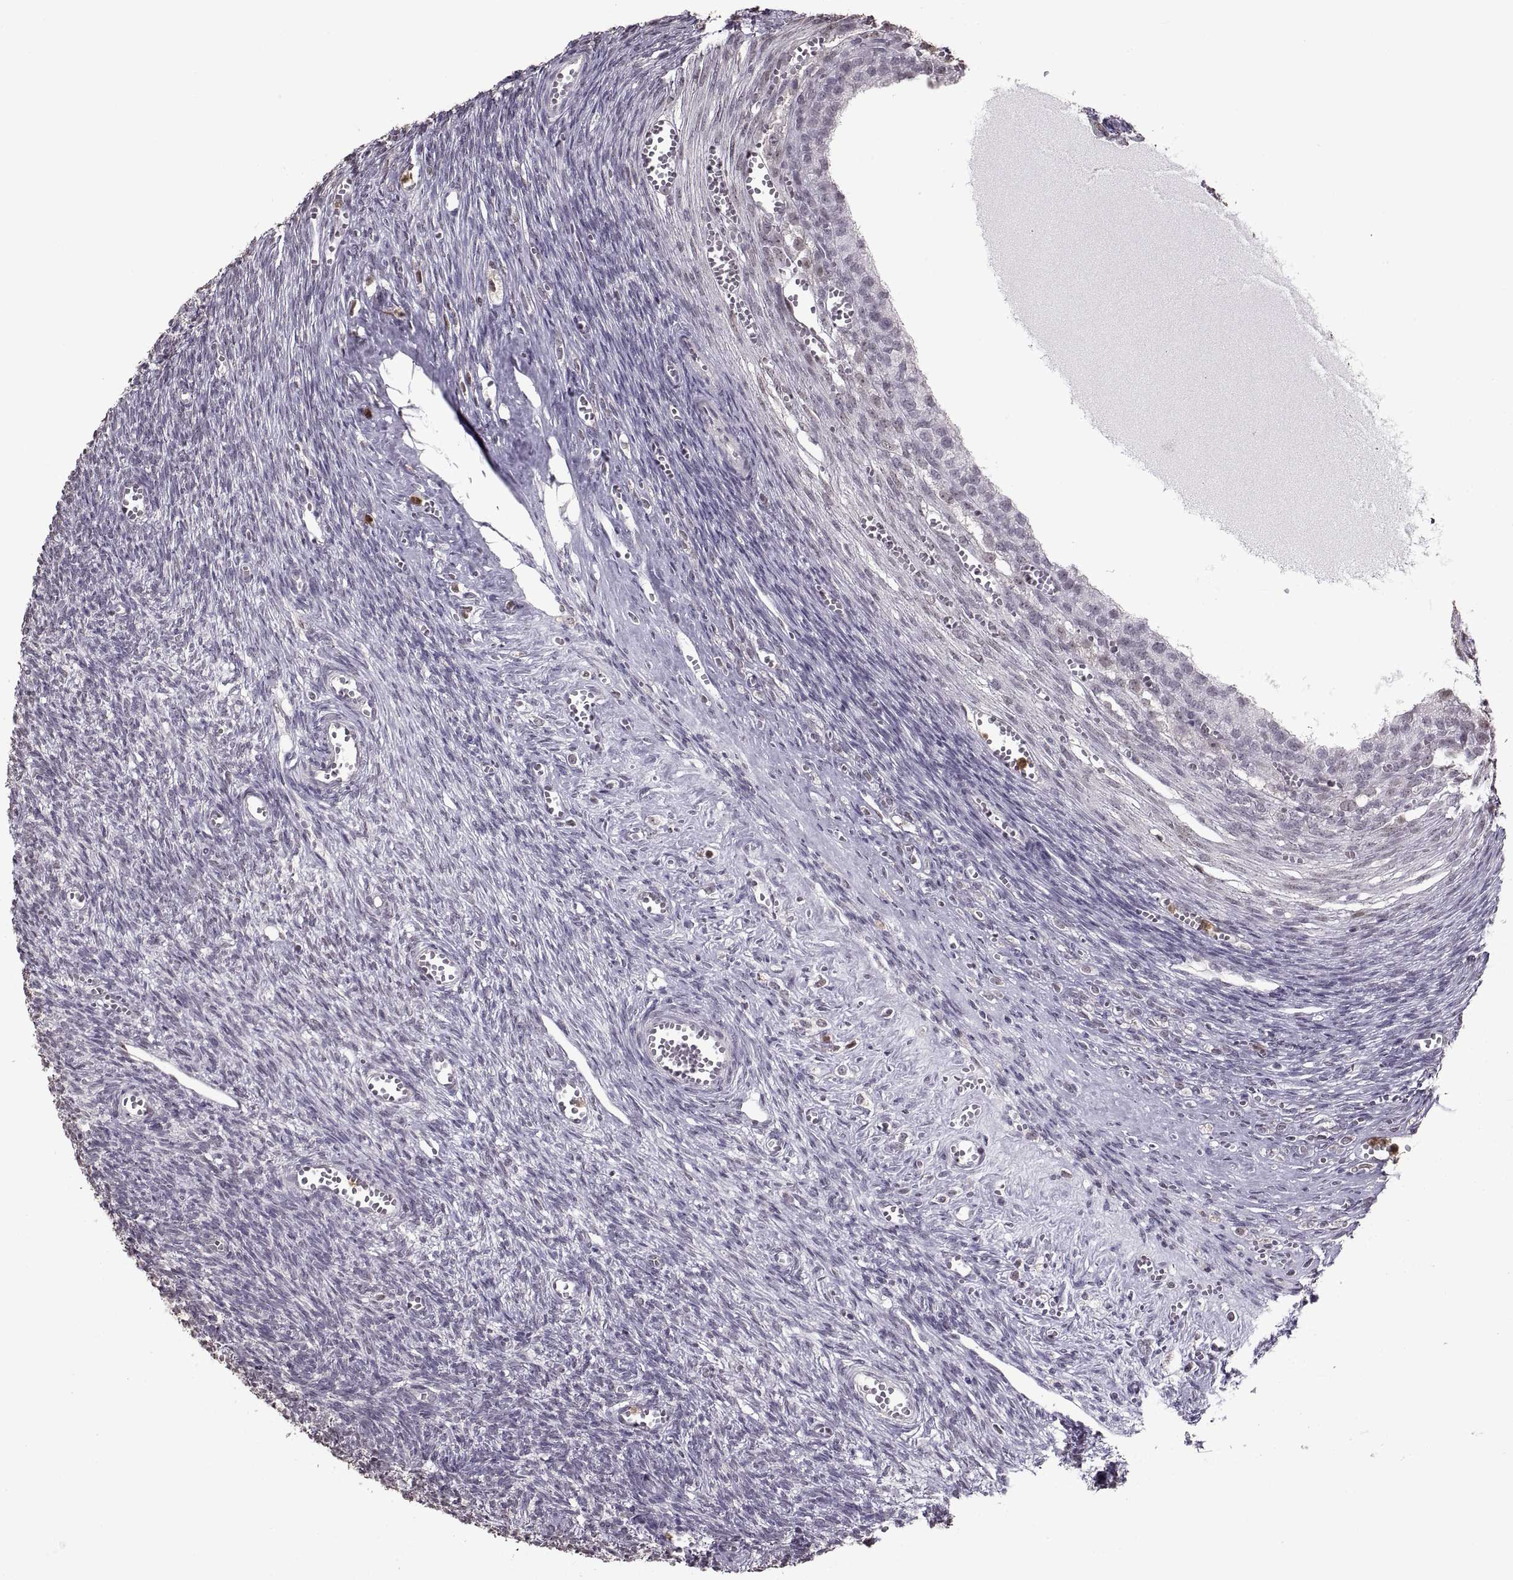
{"staining": {"intensity": "weak", "quantity": "25%-75%", "location": "cytoplasmic/membranous"}, "tissue": "ovary", "cell_type": "Follicle cells", "image_type": "normal", "snomed": [{"axis": "morphology", "description": "Normal tissue, NOS"}, {"axis": "topography", "description": "Ovary"}], "caption": "Approximately 25%-75% of follicle cells in unremarkable ovary demonstrate weak cytoplasmic/membranous protein expression as visualized by brown immunohistochemical staining.", "gene": "PALS1", "patient": {"sex": "female", "age": 43}}